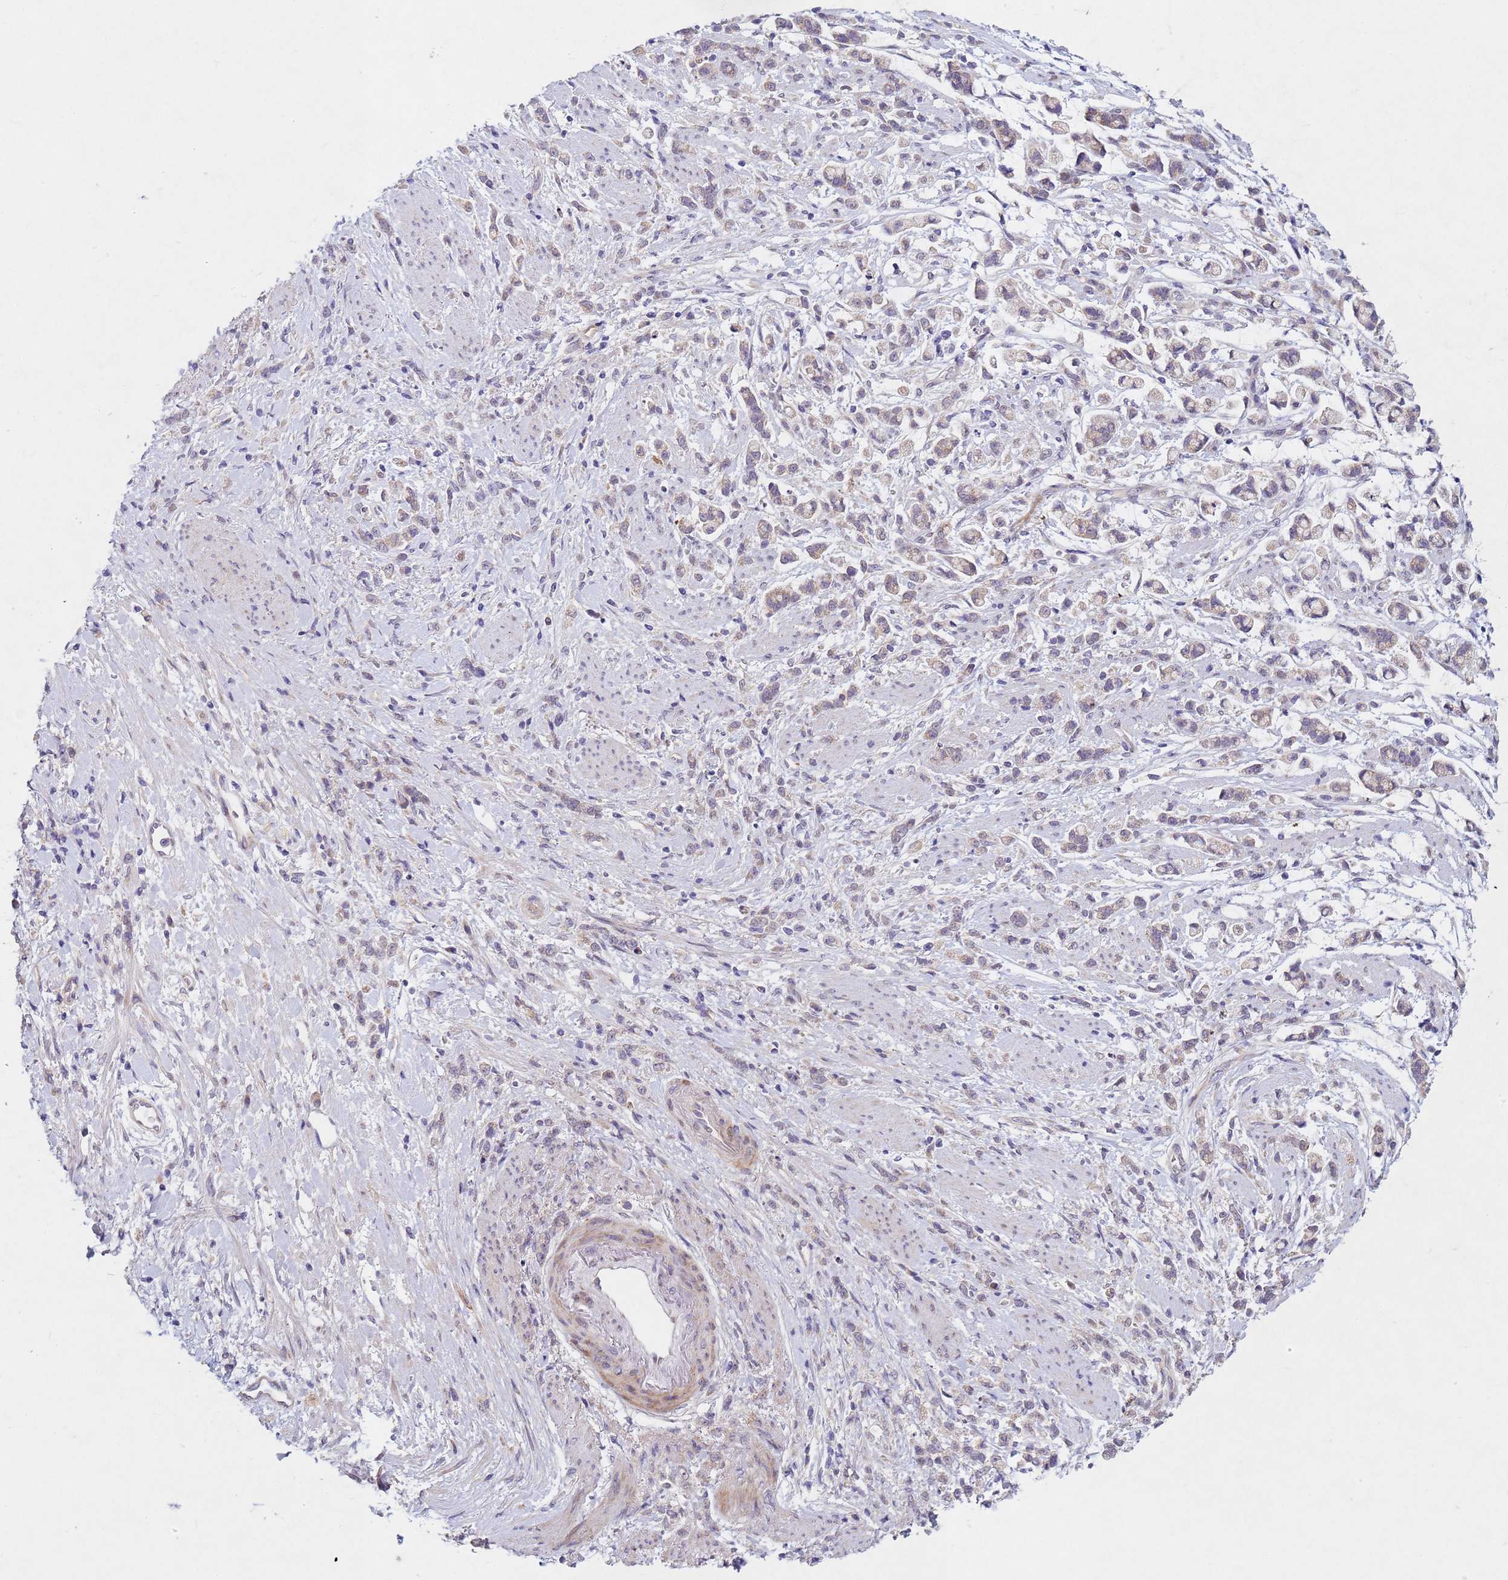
{"staining": {"intensity": "weak", "quantity": "<25%", "location": "cytoplasmic/membranous"}, "tissue": "stomach cancer", "cell_type": "Tumor cells", "image_type": "cancer", "snomed": [{"axis": "morphology", "description": "Adenocarcinoma, NOS"}, {"axis": "topography", "description": "Stomach"}], "caption": "Tumor cells show no significant positivity in adenocarcinoma (stomach).", "gene": "TNPO2", "patient": {"sex": "female", "age": 60}}